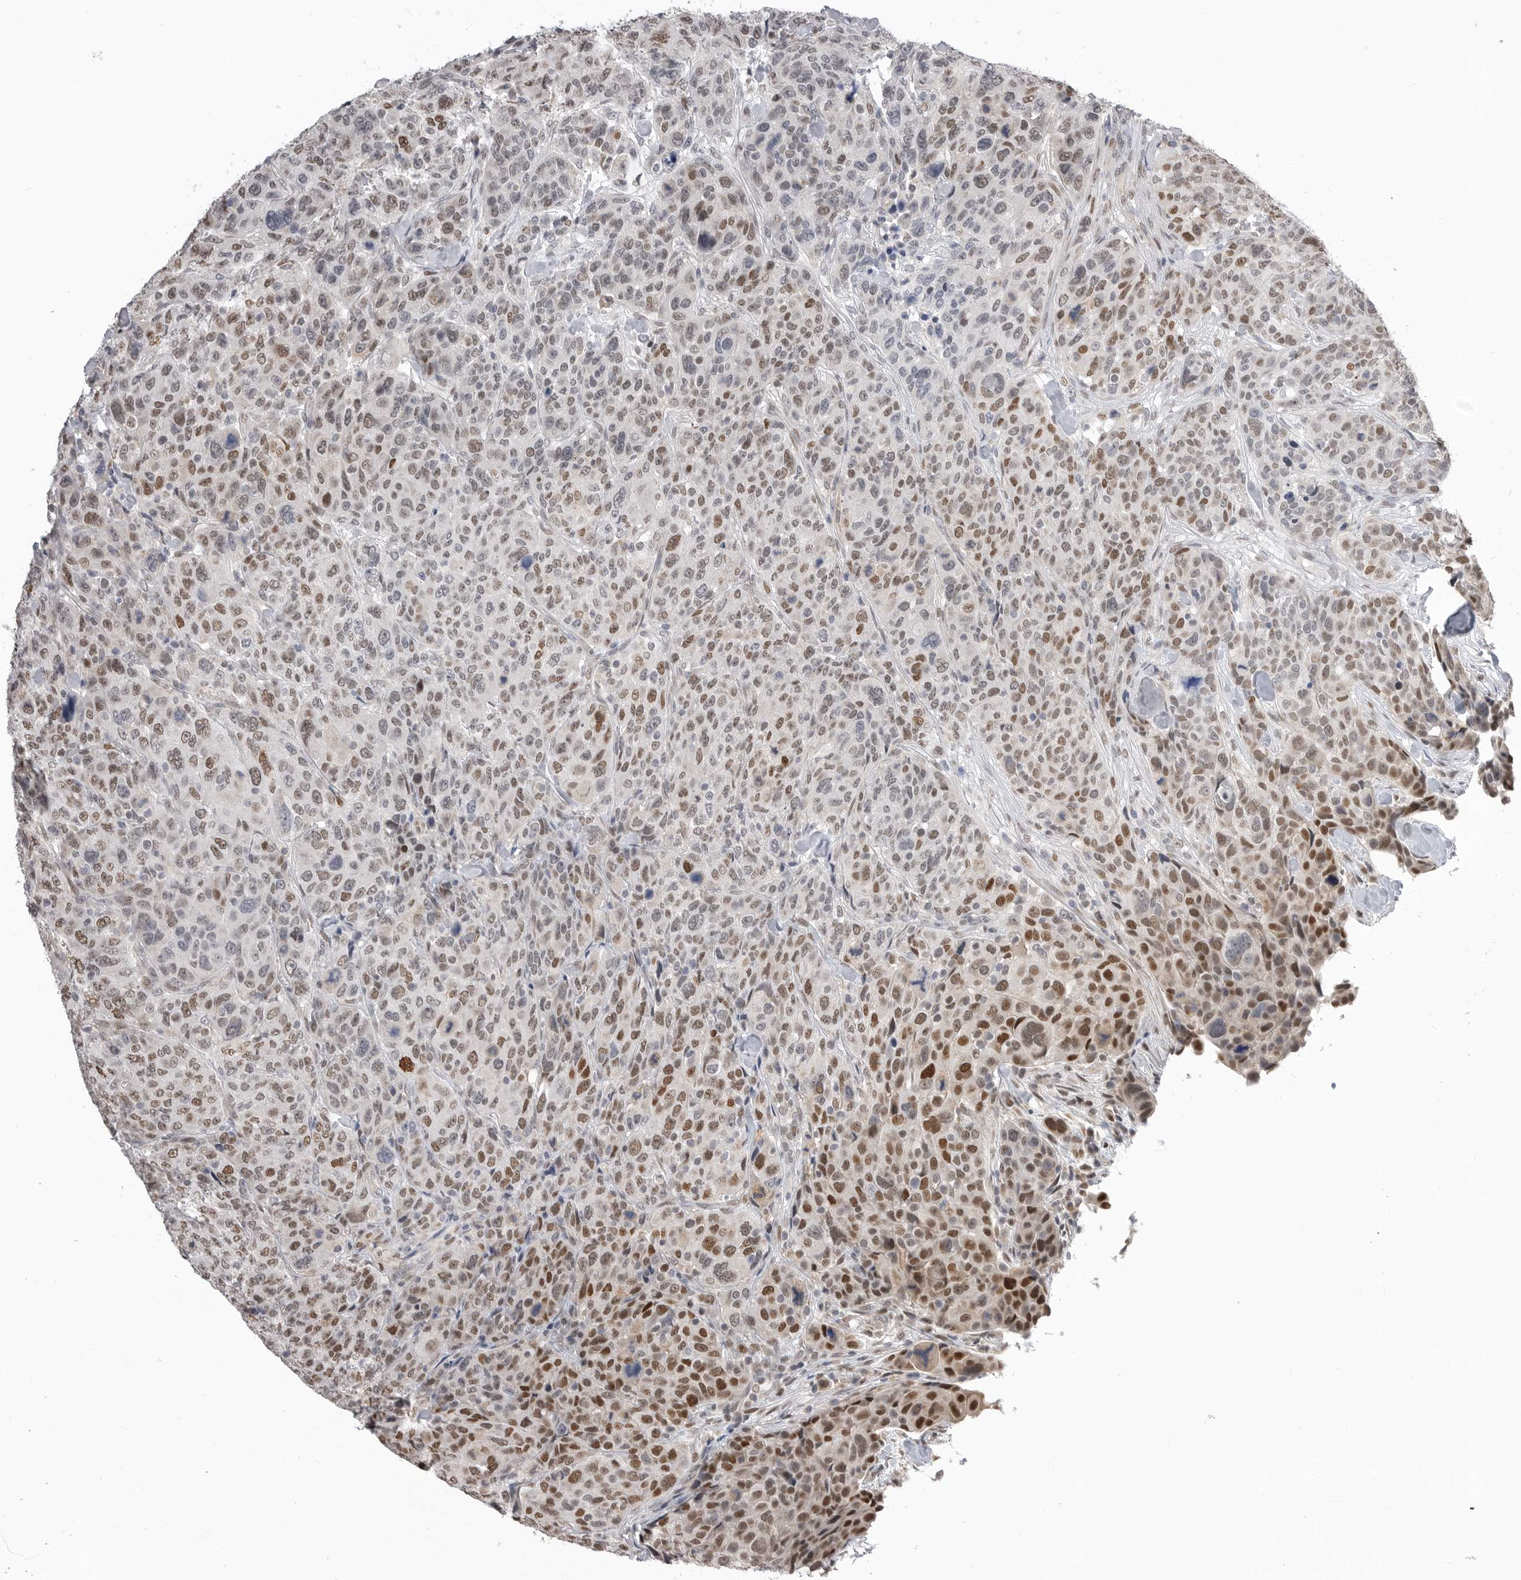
{"staining": {"intensity": "moderate", "quantity": ">75%", "location": "nuclear"}, "tissue": "breast cancer", "cell_type": "Tumor cells", "image_type": "cancer", "snomed": [{"axis": "morphology", "description": "Duct carcinoma"}, {"axis": "topography", "description": "Breast"}], "caption": "High-magnification brightfield microscopy of breast cancer stained with DAB (3,3'-diaminobenzidine) (brown) and counterstained with hematoxylin (blue). tumor cells exhibit moderate nuclear expression is appreciated in approximately>75% of cells.", "gene": "SMARCC1", "patient": {"sex": "female", "age": 37}}